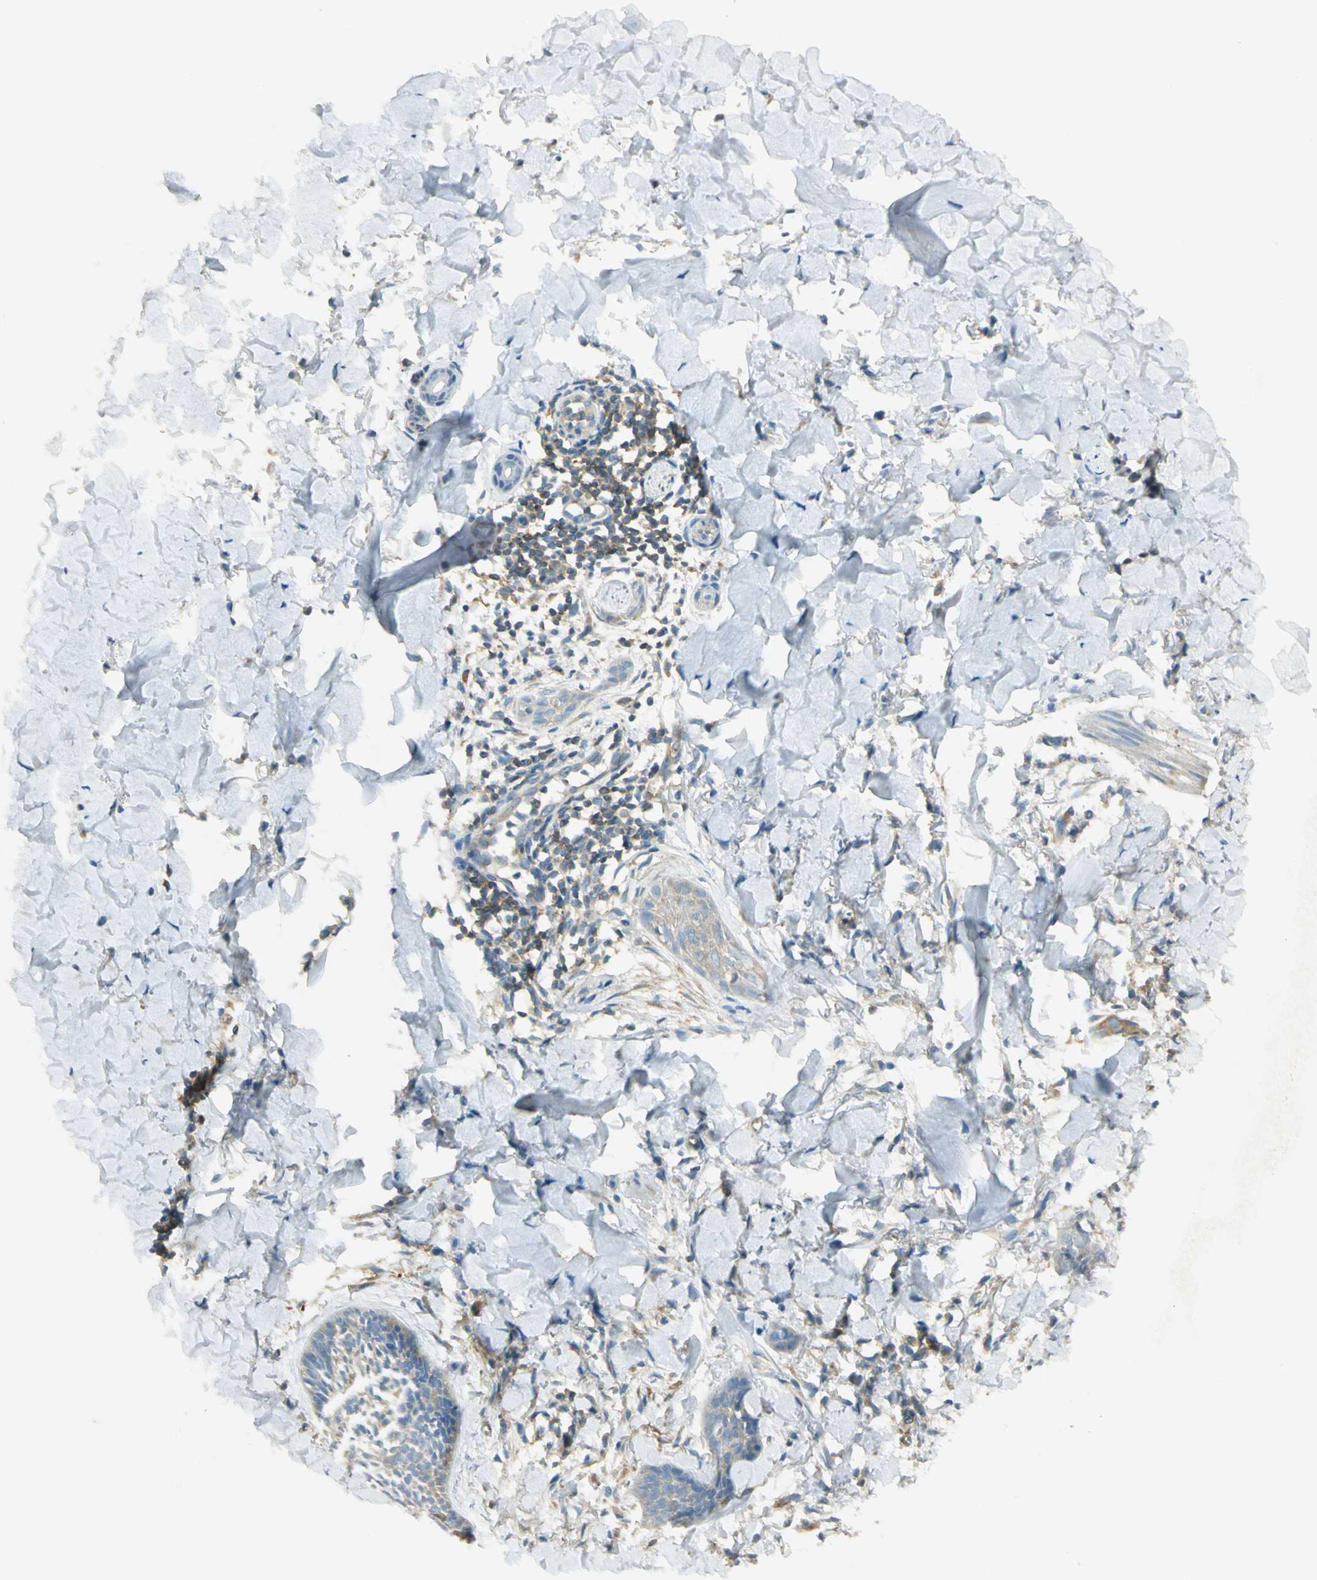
{"staining": {"intensity": "weak", "quantity": "<25%", "location": "cytoplasmic/membranous"}, "tissue": "skin cancer", "cell_type": "Tumor cells", "image_type": "cancer", "snomed": [{"axis": "morphology", "description": "Normal tissue, NOS"}, {"axis": "morphology", "description": "Basal cell carcinoma"}, {"axis": "topography", "description": "Skin"}], "caption": "IHC of basal cell carcinoma (skin) shows no expression in tumor cells.", "gene": "TSC22D2", "patient": {"sex": "male", "age": 71}}